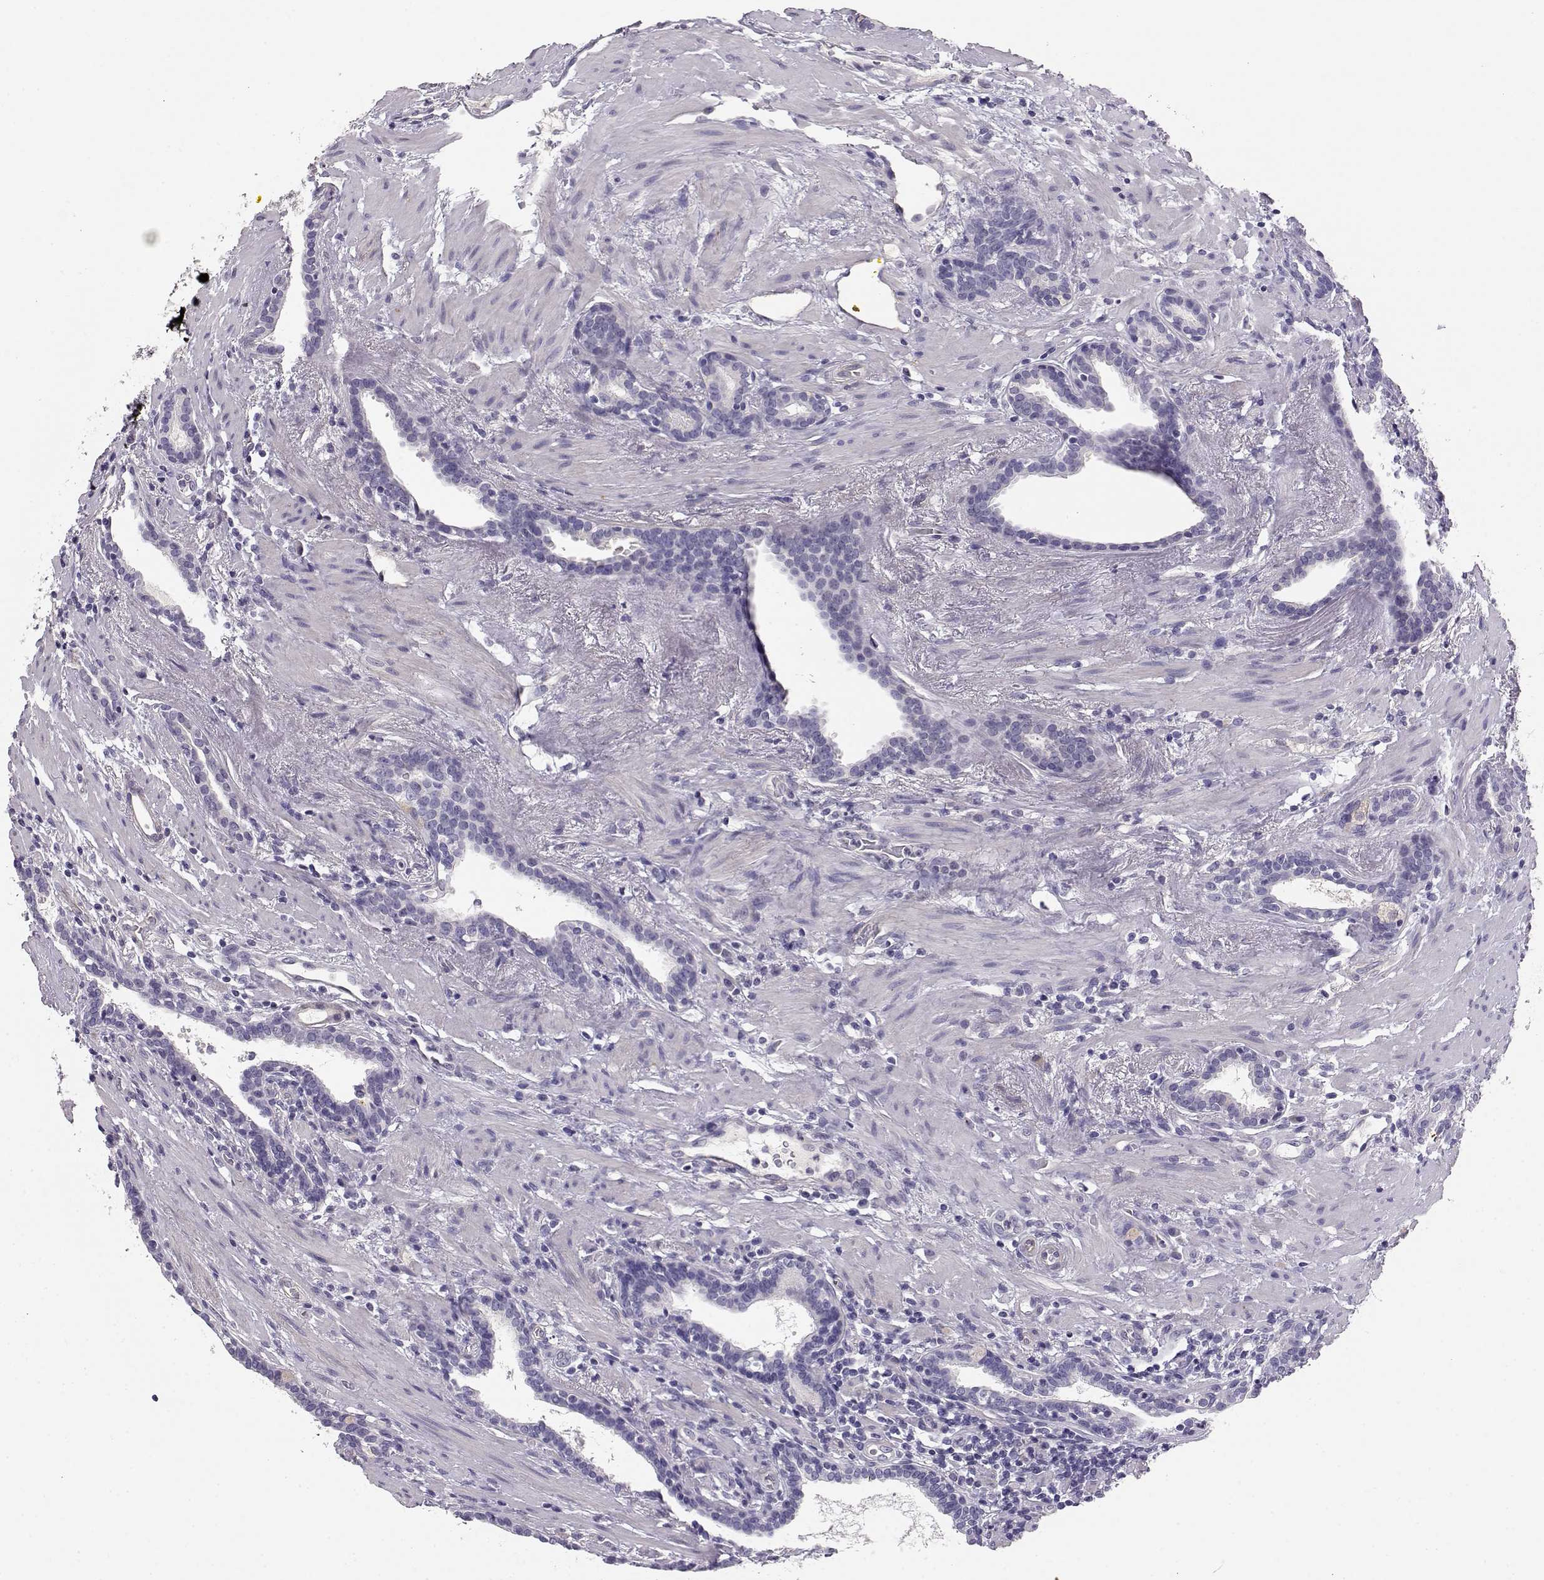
{"staining": {"intensity": "negative", "quantity": "none", "location": "none"}, "tissue": "prostate cancer", "cell_type": "Tumor cells", "image_type": "cancer", "snomed": [{"axis": "morphology", "description": "Adenocarcinoma, NOS"}, {"axis": "topography", "description": "Prostate"}], "caption": "Tumor cells show no significant protein expression in prostate cancer (adenocarcinoma).", "gene": "ENDOU", "patient": {"sex": "male", "age": 66}}